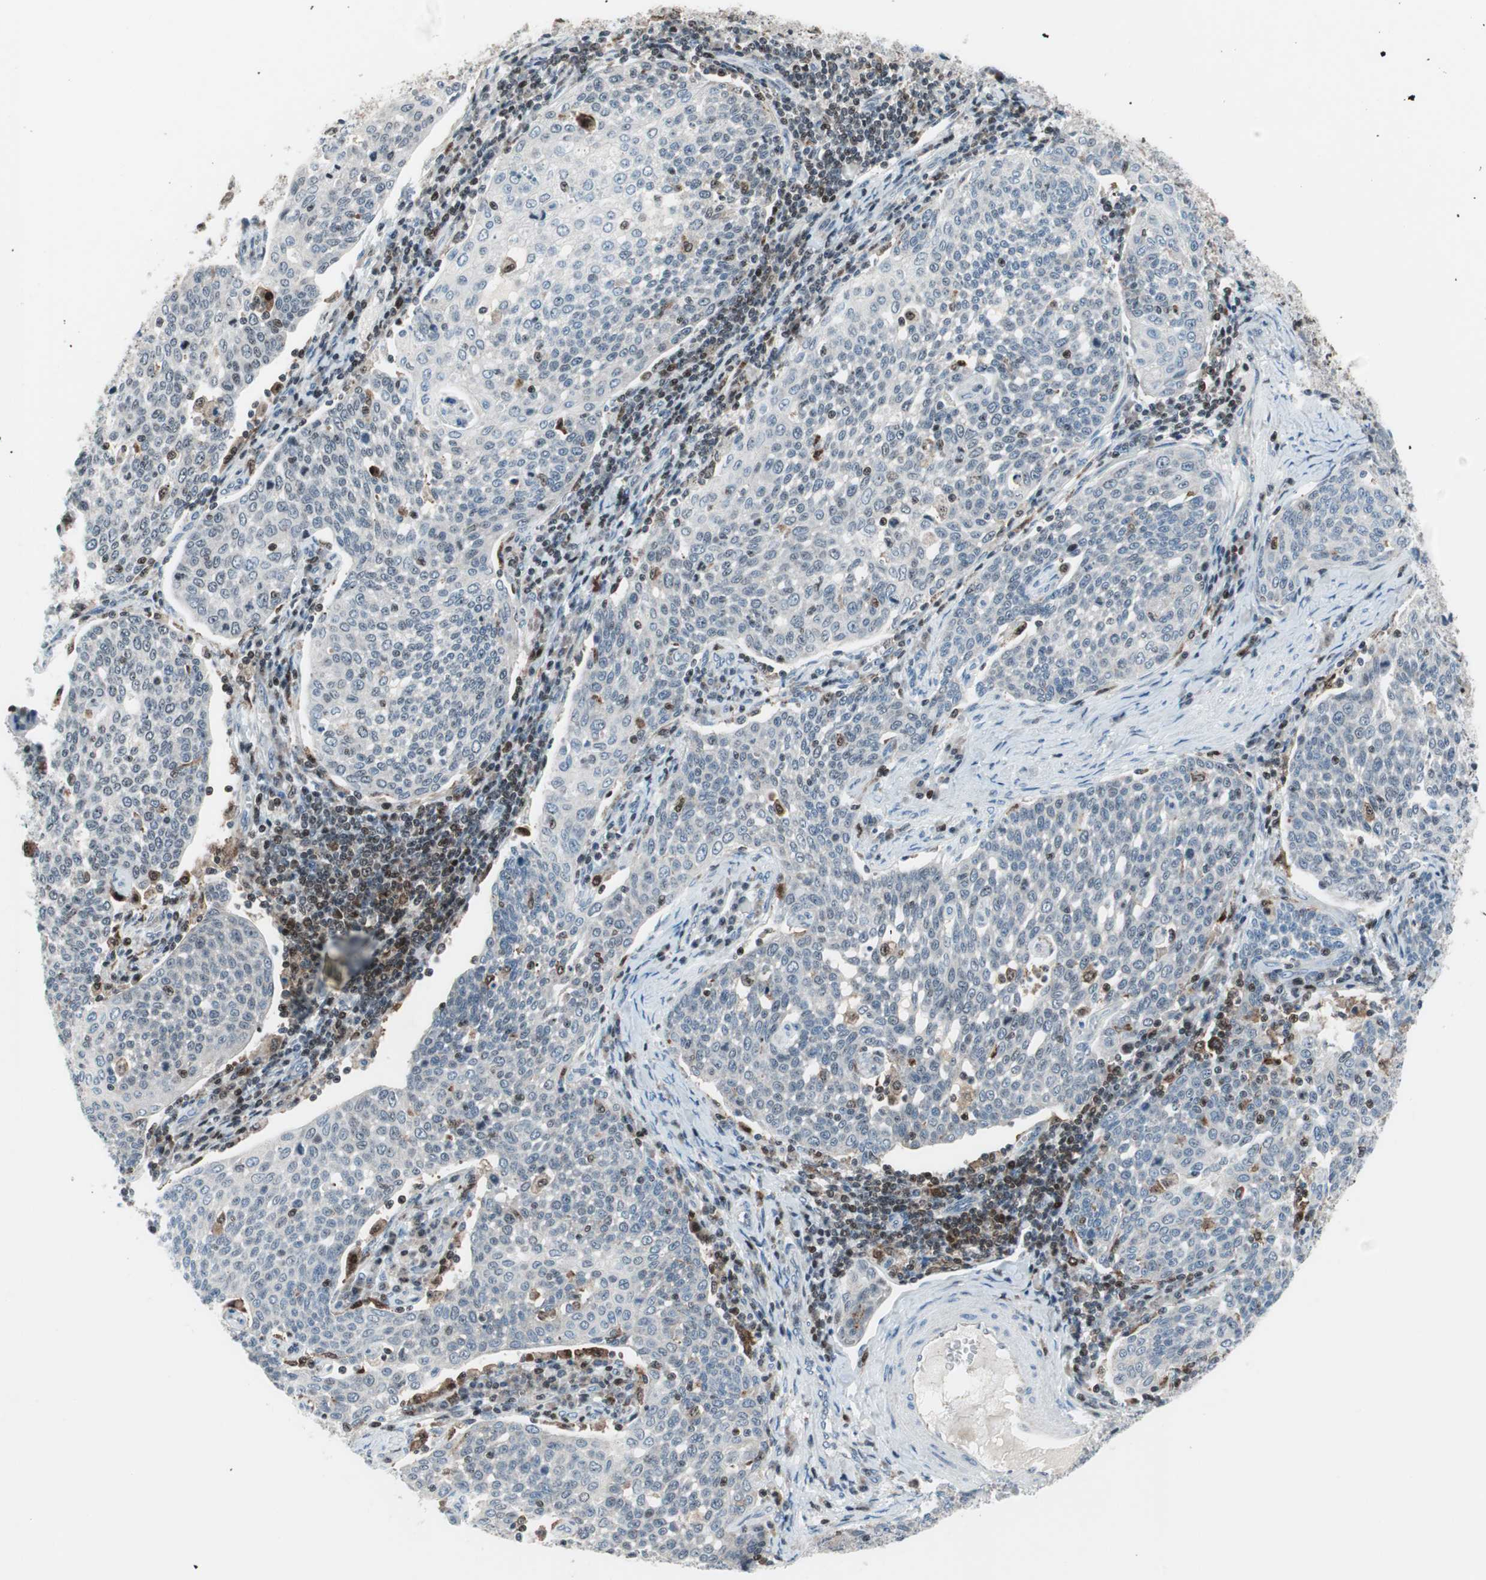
{"staining": {"intensity": "moderate", "quantity": "<25%", "location": "cytoplasmic/membranous,nuclear"}, "tissue": "cervical cancer", "cell_type": "Tumor cells", "image_type": "cancer", "snomed": [{"axis": "morphology", "description": "Squamous cell carcinoma, NOS"}, {"axis": "topography", "description": "Cervix"}], "caption": "High-magnification brightfield microscopy of cervical cancer (squamous cell carcinoma) stained with DAB (brown) and counterstained with hematoxylin (blue). tumor cells exhibit moderate cytoplasmic/membranous and nuclear positivity is seen in approximately<25% of cells.", "gene": "RGS10", "patient": {"sex": "female", "age": 34}}